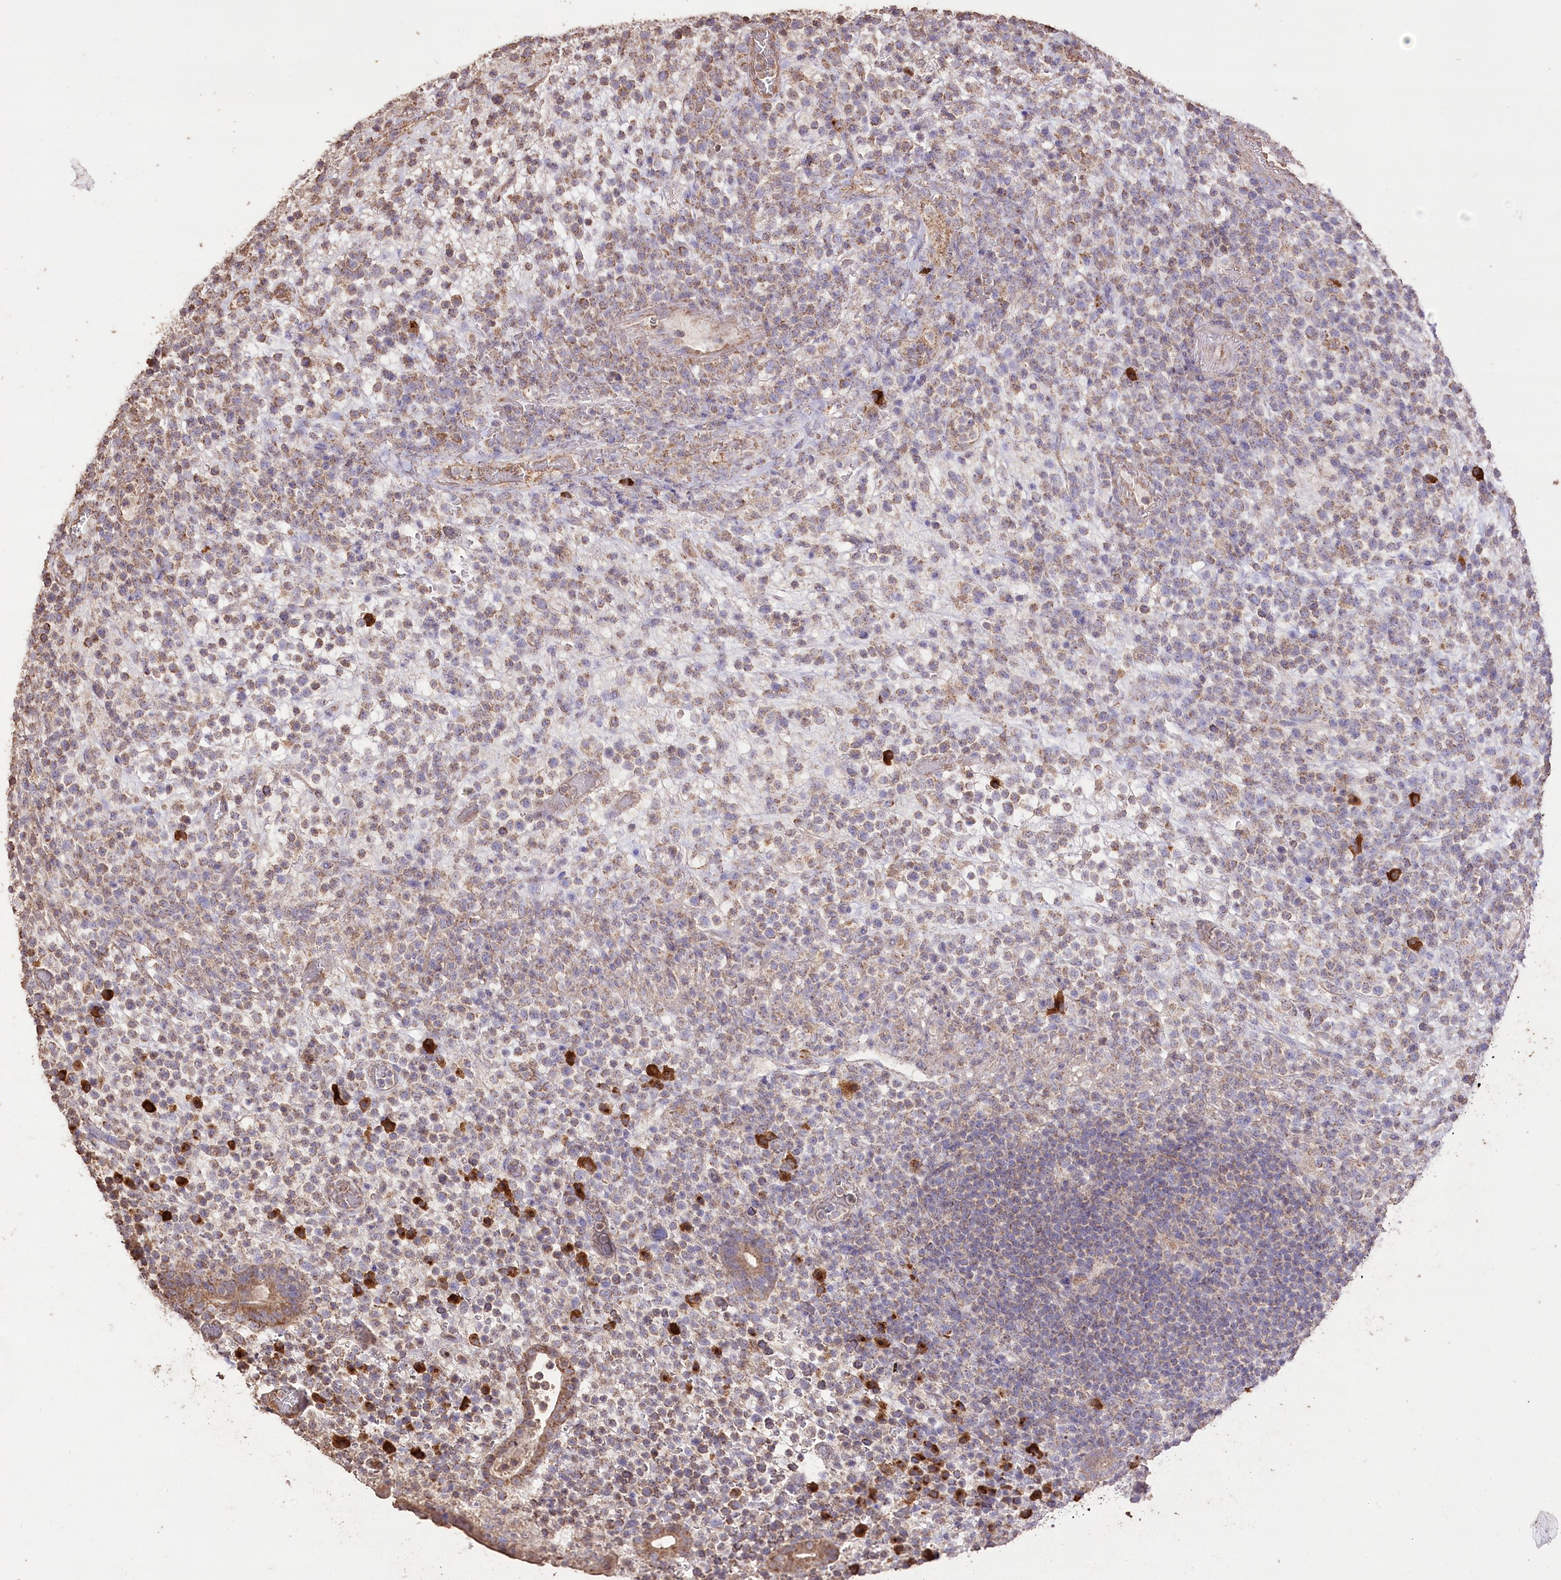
{"staining": {"intensity": "weak", "quantity": ">75%", "location": "cytoplasmic/membranous"}, "tissue": "lymphoma", "cell_type": "Tumor cells", "image_type": "cancer", "snomed": [{"axis": "morphology", "description": "Malignant lymphoma, non-Hodgkin's type, High grade"}, {"axis": "topography", "description": "Colon"}], "caption": "Weak cytoplasmic/membranous positivity is present in approximately >75% of tumor cells in malignant lymphoma, non-Hodgkin's type (high-grade). (DAB IHC with brightfield microscopy, high magnification).", "gene": "IREB2", "patient": {"sex": "female", "age": 53}}